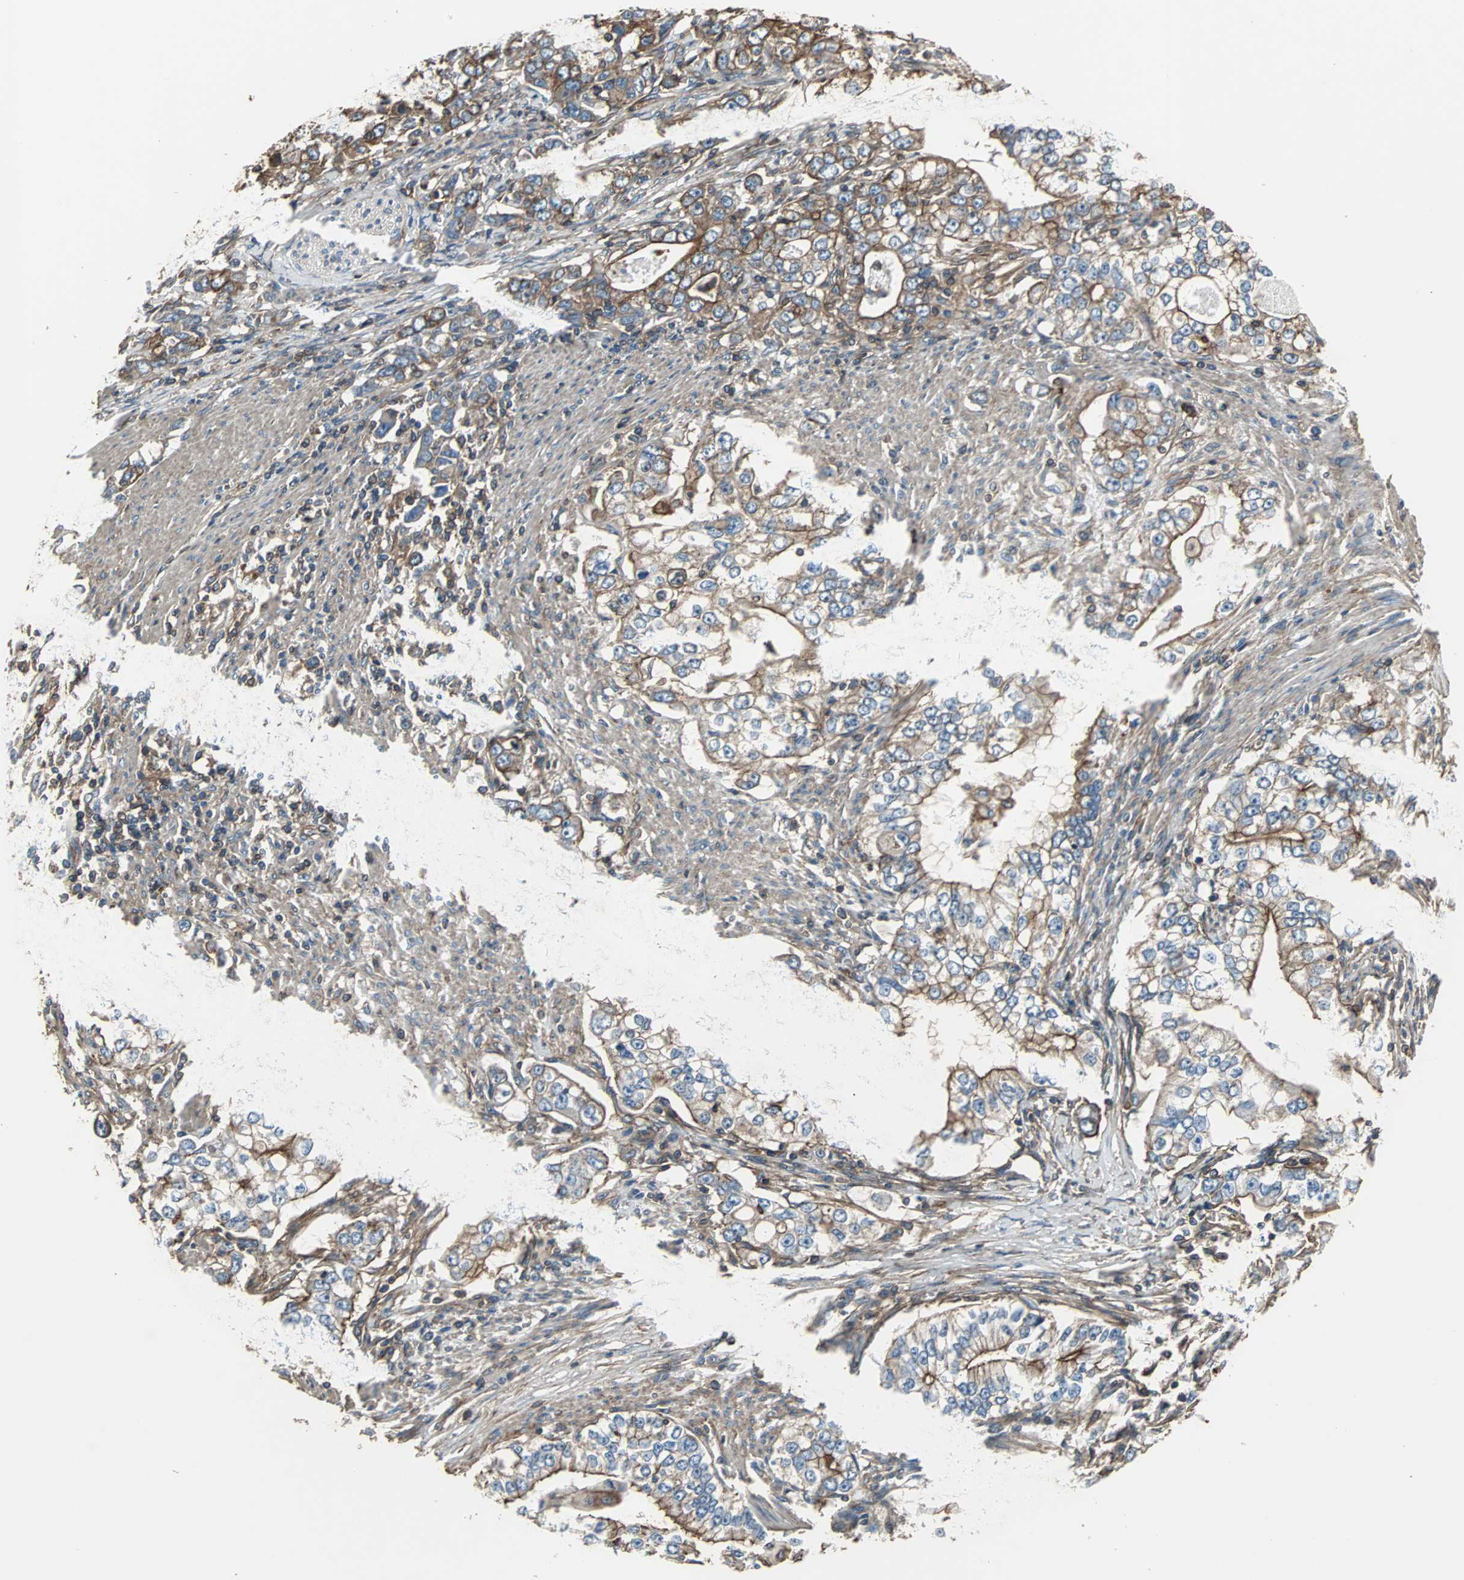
{"staining": {"intensity": "moderate", "quantity": ">75%", "location": "cytoplasmic/membranous"}, "tissue": "stomach cancer", "cell_type": "Tumor cells", "image_type": "cancer", "snomed": [{"axis": "morphology", "description": "Adenocarcinoma, NOS"}, {"axis": "topography", "description": "Stomach, lower"}], "caption": "Immunohistochemical staining of human stomach cancer (adenocarcinoma) exhibits medium levels of moderate cytoplasmic/membranous staining in about >75% of tumor cells. (Stains: DAB in brown, nuclei in blue, Microscopy: brightfield microscopy at high magnification).", "gene": "ACTN1", "patient": {"sex": "female", "age": 72}}